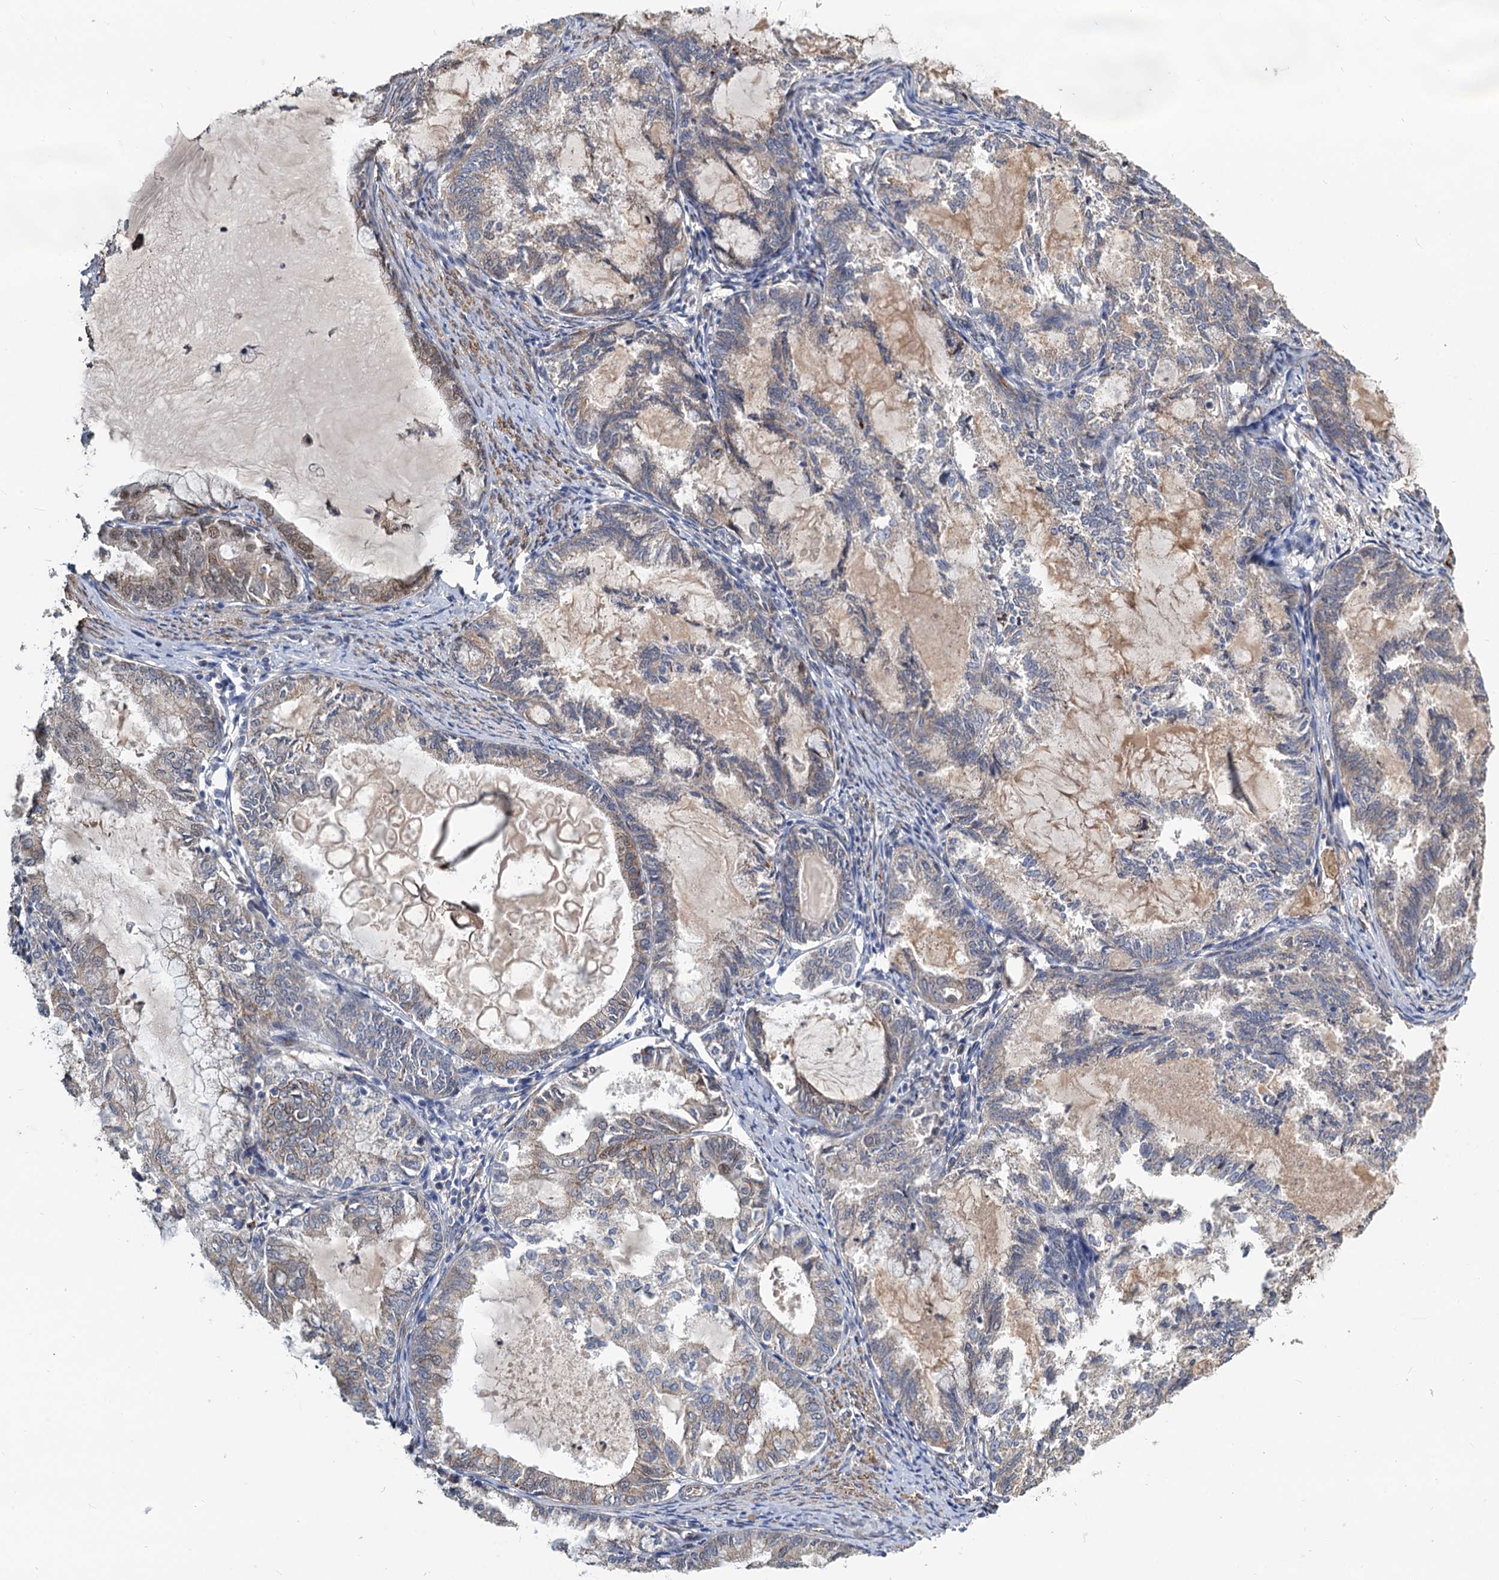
{"staining": {"intensity": "weak", "quantity": "<25%", "location": "cytoplasmic/membranous,nuclear"}, "tissue": "endometrial cancer", "cell_type": "Tumor cells", "image_type": "cancer", "snomed": [{"axis": "morphology", "description": "Adenocarcinoma, NOS"}, {"axis": "topography", "description": "Endometrium"}], "caption": "Adenocarcinoma (endometrial) was stained to show a protein in brown. There is no significant positivity in tumor cells.", "gene": "ALKBH7", "patient": {"sex": "female", "age": 86}}